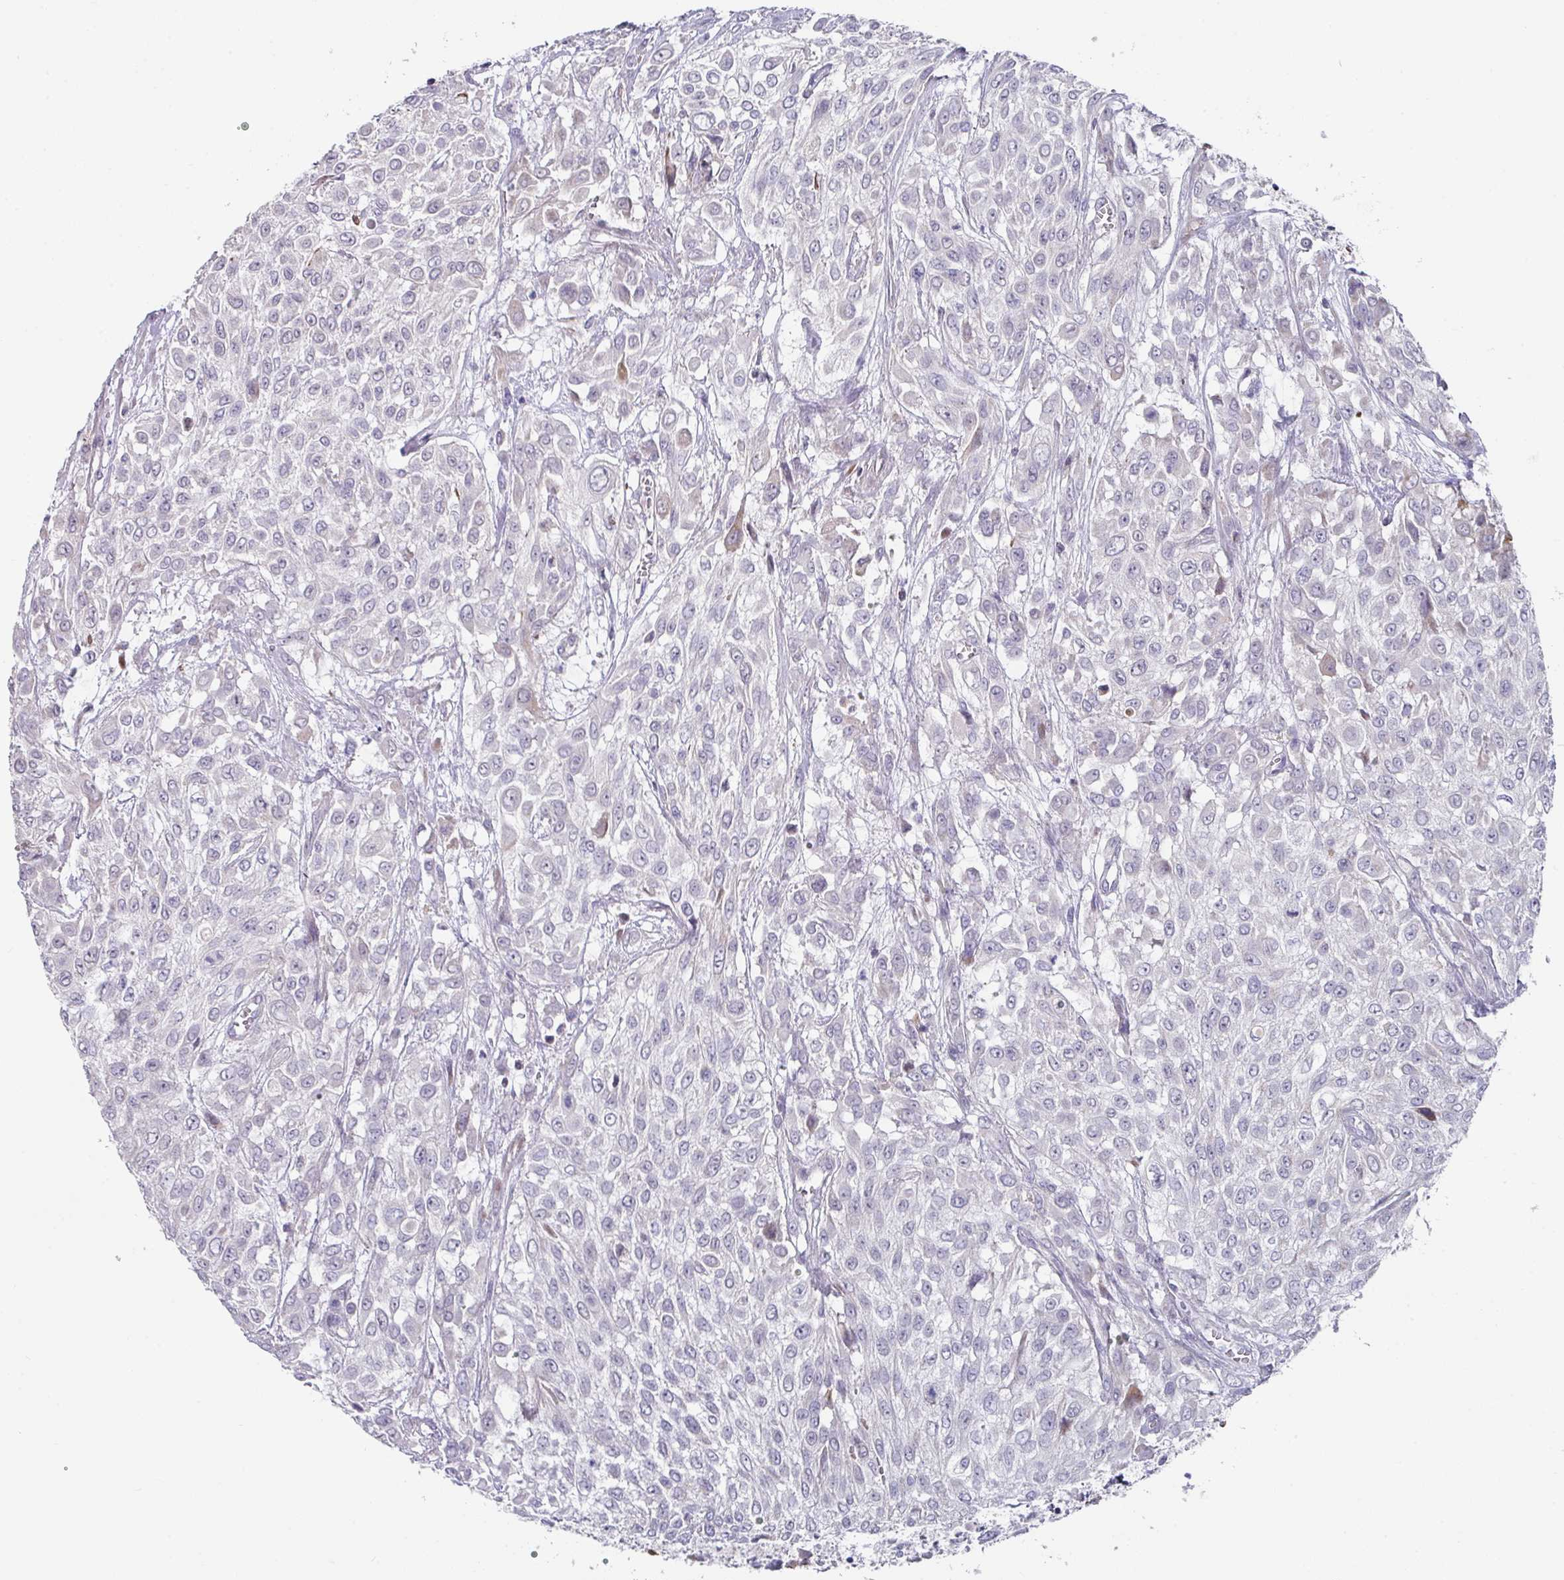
{"staining": {"intensity": "negative", "quantity": "none", "location": "none"}, "tissue": "urothelial cancer", "cell_type": "Tumor cells", "image_type": "cancer", "snomed": [{"axis": "morphology", "description": "Urothelial carcinoma, High grade"}, {"axis": "topography", "description": "Urinary bladder"}], "caption": "Immunohistochemistry (IHC) histopathology image of human urothelial cancer stained for a protein (brown), which demonstrates no staining in tumor cells.", "gene": "CBX7", "patient": {"sex": "male", "age": 57}}